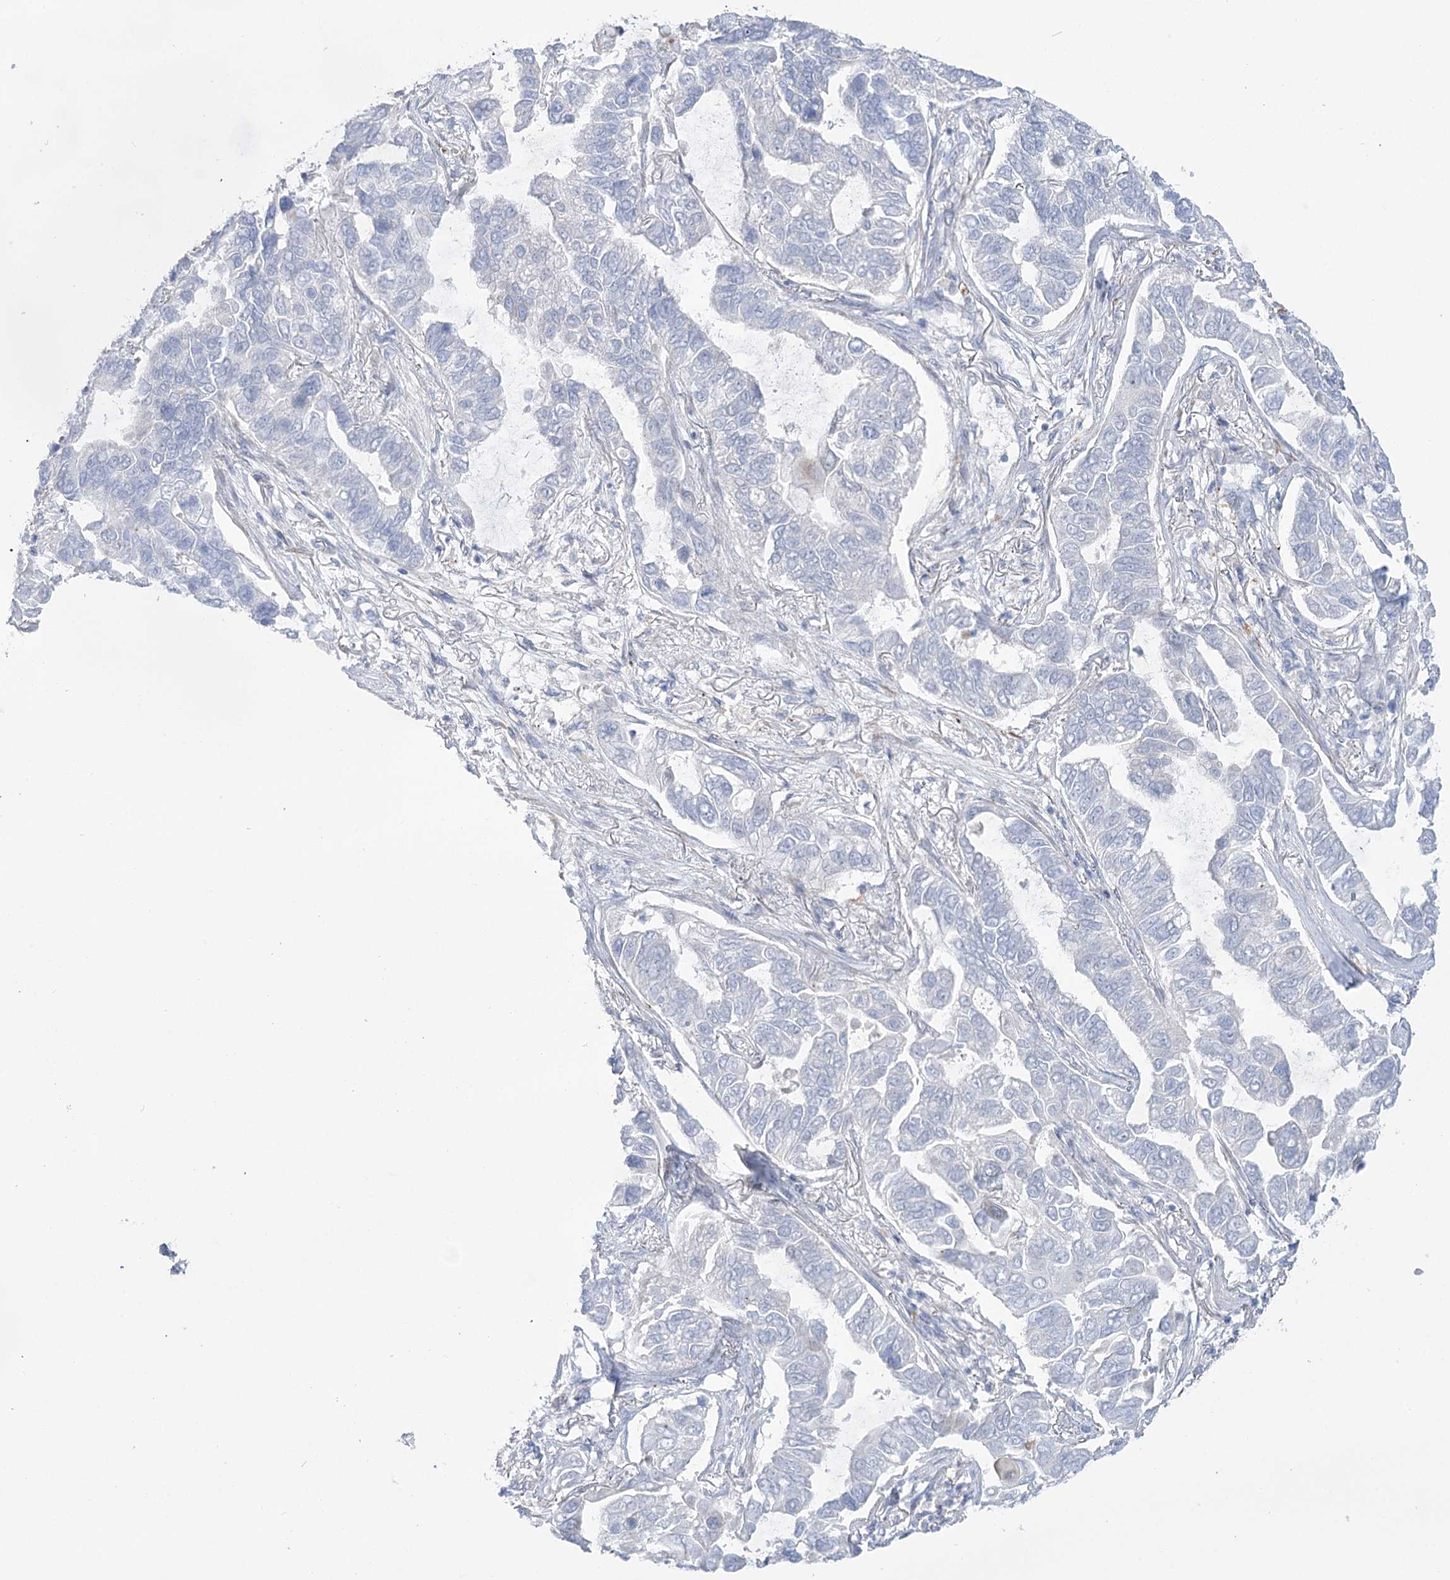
{"staining": {"intensity": "negative", "quantity": "none", "location": "none"}, "tissue": "lung cancer", "cell_type": "Tumor cells", "image_type": "cancer", "snomed": [{"axis": "morphology", "description": "Adenocarcinoma, NOS"}, {"axis": "topography", "description": "Lung"}], "caption": "A micrograph of lung cancer stained for a protein reveals no brown staining in tumor cells. The staining was performed using DAB (3,3'-diaminobenzidine) to visualize the protein expression in brown, while the nuclei were stained in blue with hematoxylin (Magnification: 20x).", "gene": "SIAE", "patient": {"sex": "male", "age": 64}}